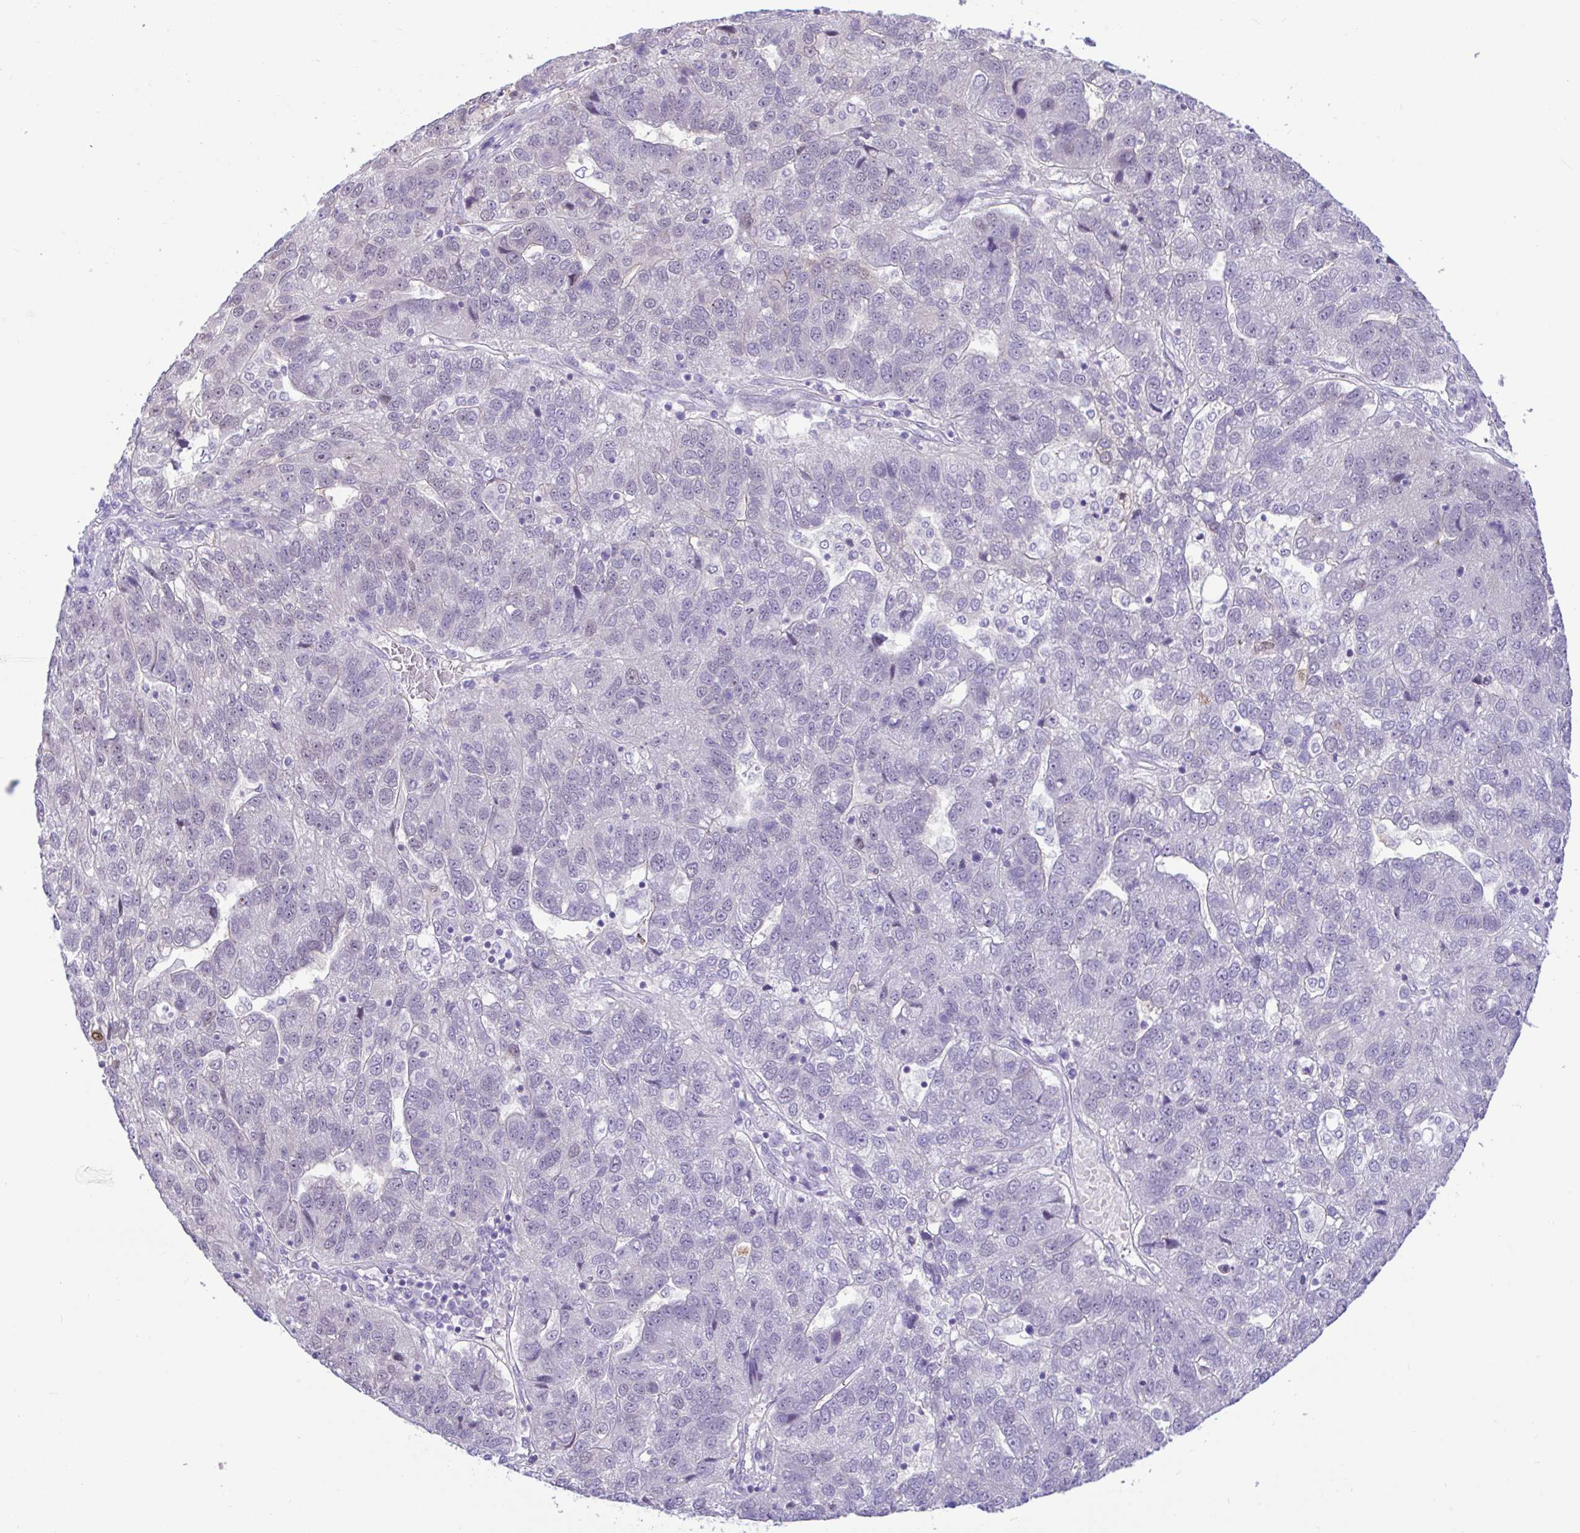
{"staining": {"intensity": "negative", "quantity": "none", "location": "none"}, "tissue": "pancreatic cancer", "cell_type": "Tumor cells", "image_type": "cancer", "snomed": [{"axis": "morphology", "description": "Adenocarcinoma, NOS"}, {"axis": "topography", "description": "Pancreas"}], "caption": "An image of human pancreatic cancer is negative for staining in tumor cells. Nuclei are stained in blue.", "gene": "ZNF485", "patient": {"sex": "female", "age": 61}}